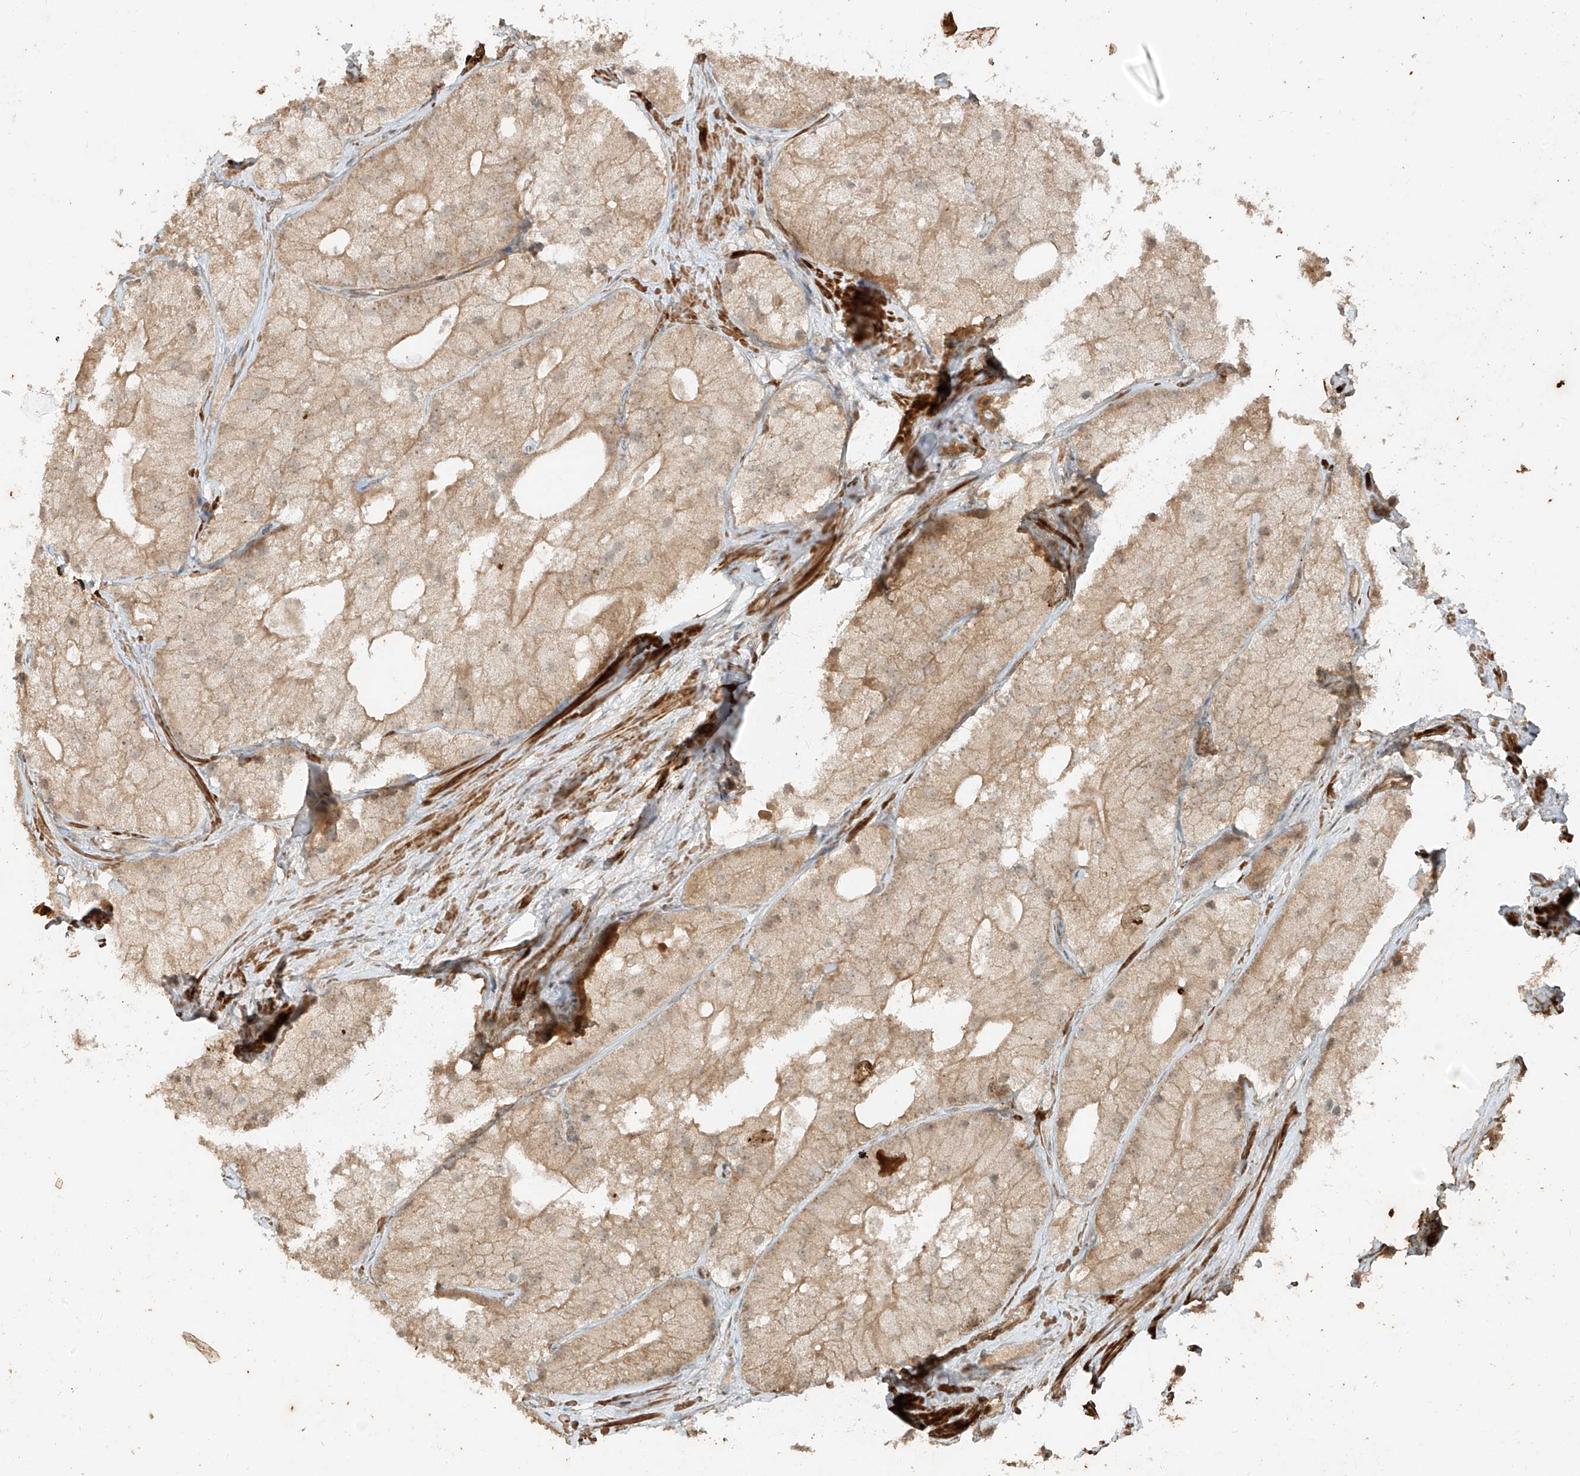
{"staining": {"intensity": "weak", "quantity": ">75%", "location": "cytoplasmic/membranous"}, "tissue": "prostate cancer", "cell_type": "Tumor cells", "image_type": "cancer", "snomed": [{"axis": "morphology", "description": "Adenocarcinoma, Low grade"}, {"axis": "topography", "description": "Prostate"}], "caption": "An immunohistochemistry photomicrograph of tumor tissue is shown. Protein staining in brown shows weak cytoplasmic/membranous positivity in prostate adenocarcinoma (low-grade) within tumor cells.", "gene": "ANKZF1", "patient": {"sex": "male", "age": 69}}